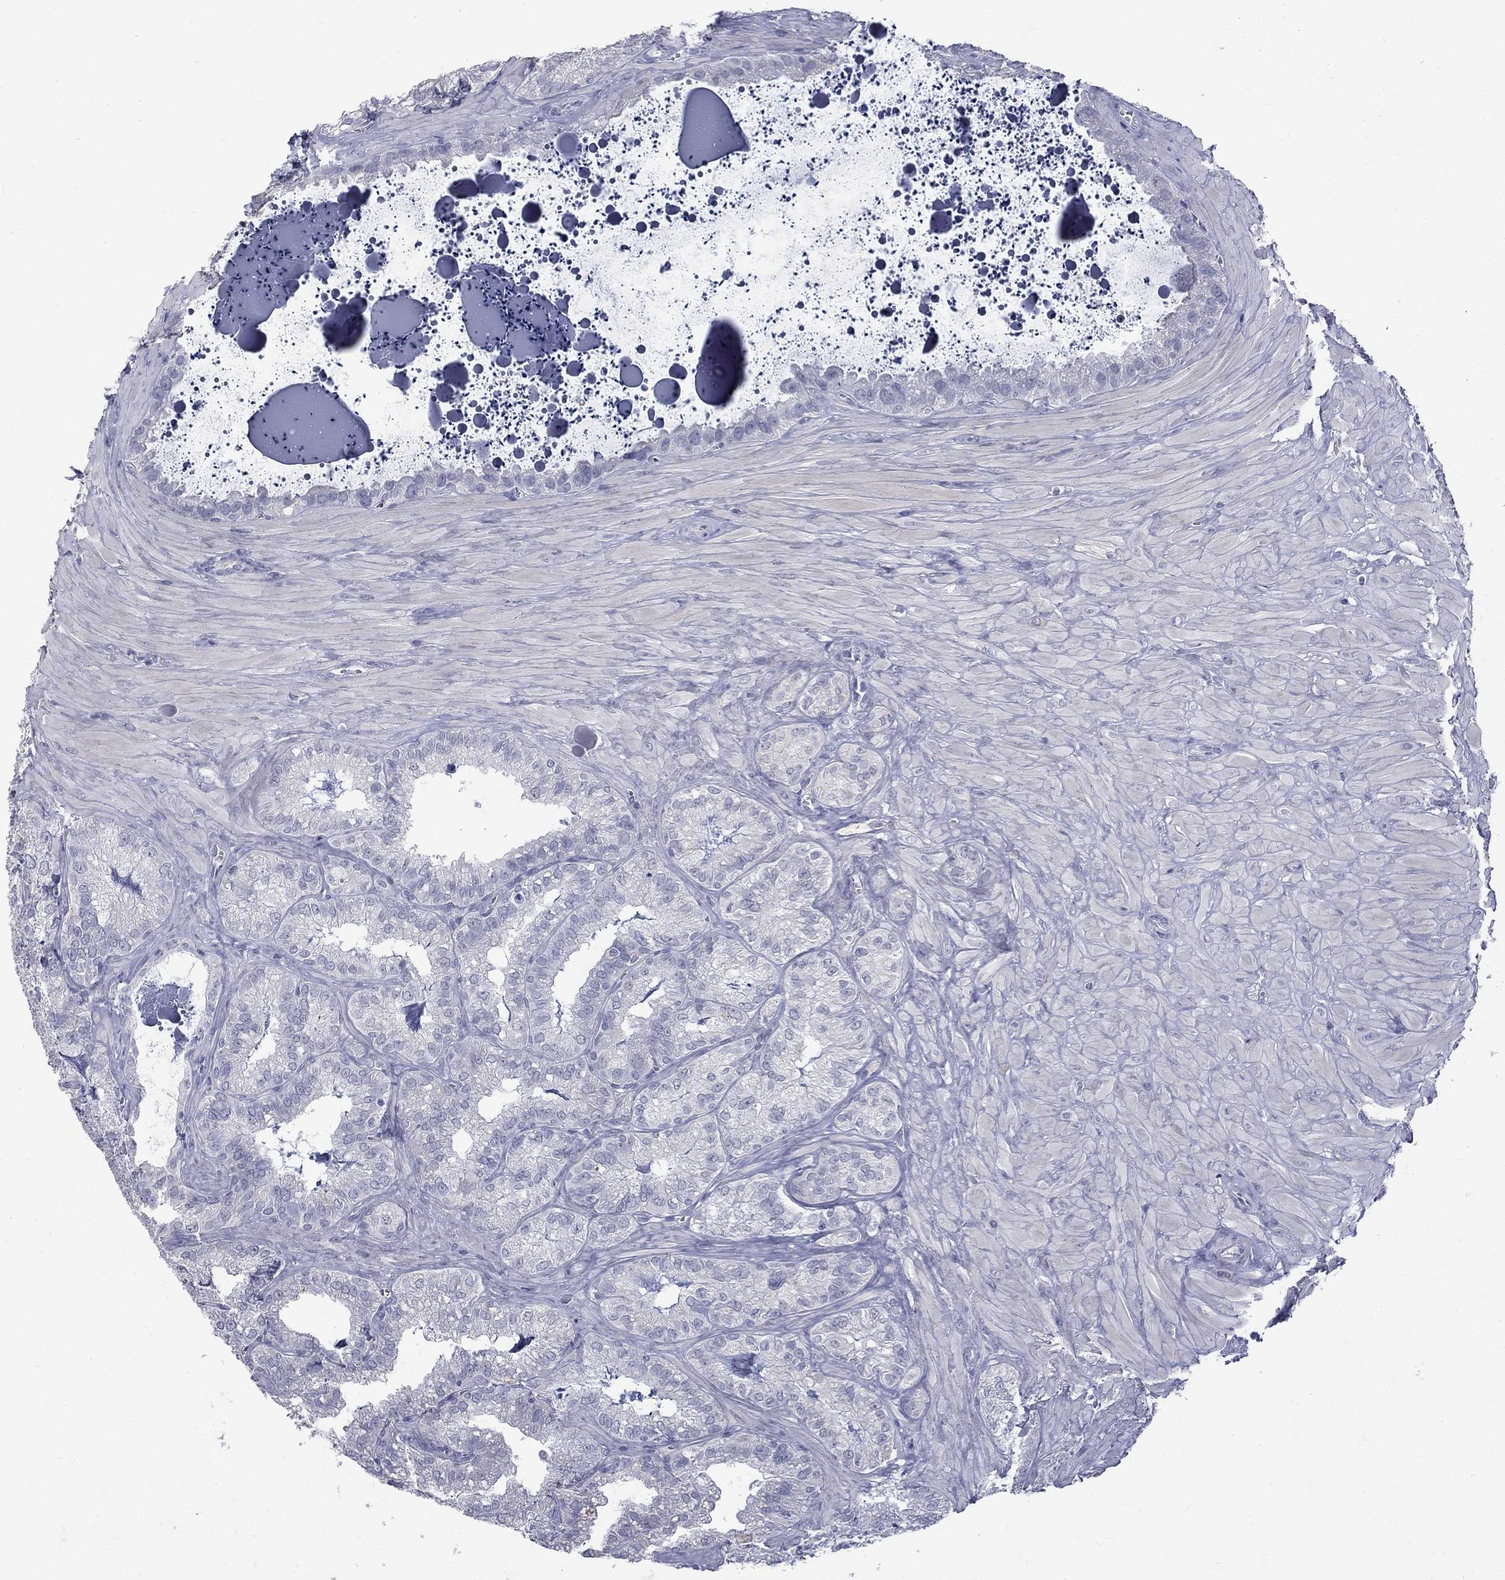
{"staining": {"intensity": "negative", "quantity": "none", "location": "none"}, "tissue": "seminal vesicle", "cell_type": "Glandular cells", "image_type": "normal", "snomed": [{"axis": "morphology", "description": "Normal tissue, NOS"}, {"axis": "topography", "description": "Seminal veicle"}], "caption": "Immunohistochemistry histopathology image of normal human seminal vesicle stained for a protein (brown), which shows no positivity in glandular cells. The staining is performed using DAB brown chromogen with nuclei counter-stained in using hematoxylin.", "gene": "CTNND2", "patient": {"sex": "male", "age": 57}}